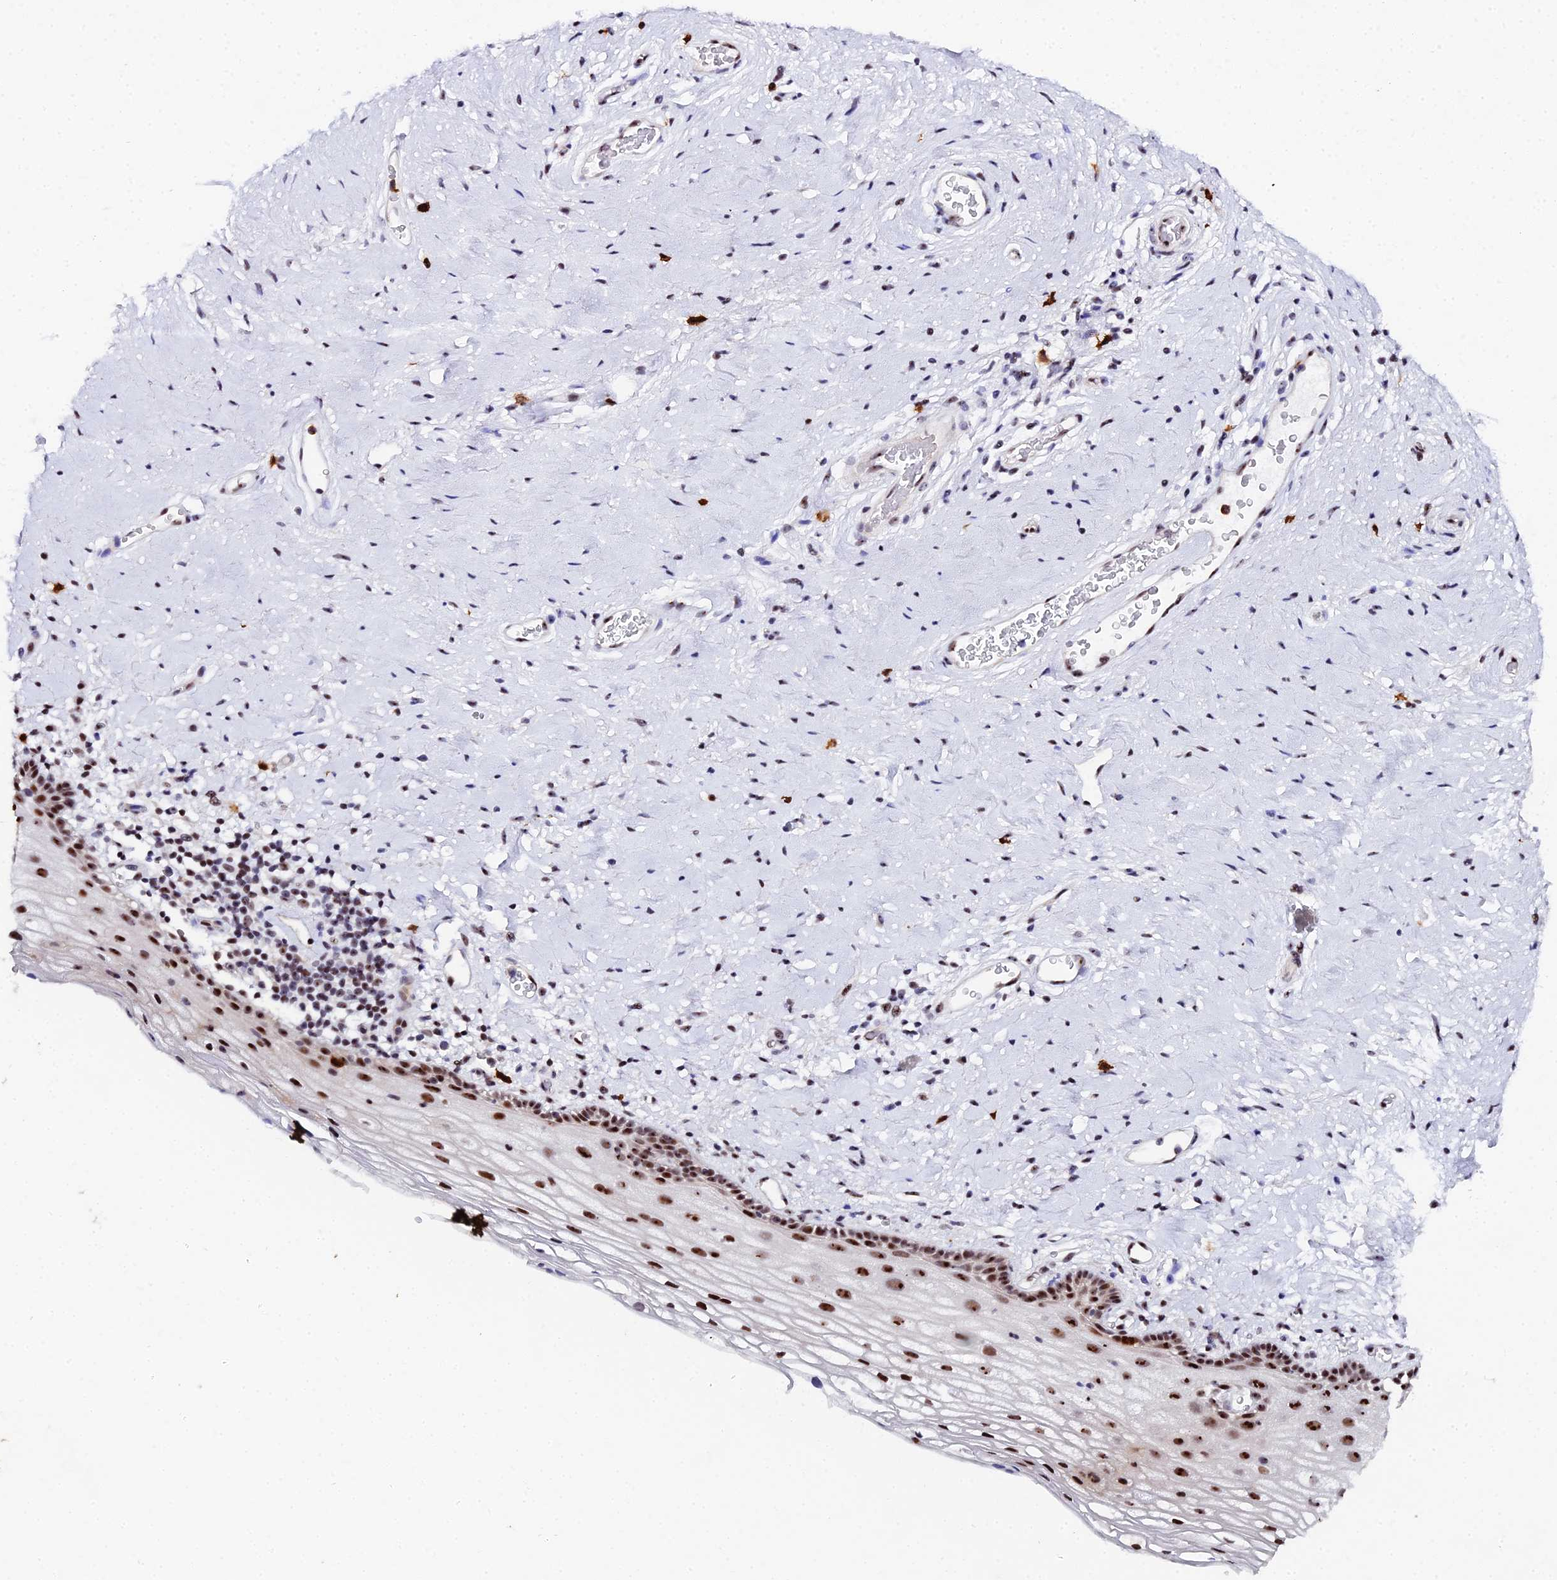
{"staining": {"intensity": "strong", "quantity": ">75%", "location": "nuclear"}, "tissue": "vagina", "cell_type": "Squamous epithelial cells", "image_type": "normal", "snomed": [{"axis": "morphology", "description": "Normal tissue, NOS"}, {"axis": "morphology", "description": "Adenocarcinoma, NOS"}, {"axis": "topography", "description": "Rectum"}, {"axis": "topography", "description": "Vagina"}], "caption": "Immunohistochemical staining of unremarkable vagina demonstrates high levels of strong nuclear positivity in approximately >75% of squamous epithelial cells.", "gene": "TIFA", "patient": {"sex": "female", "age": 71}}